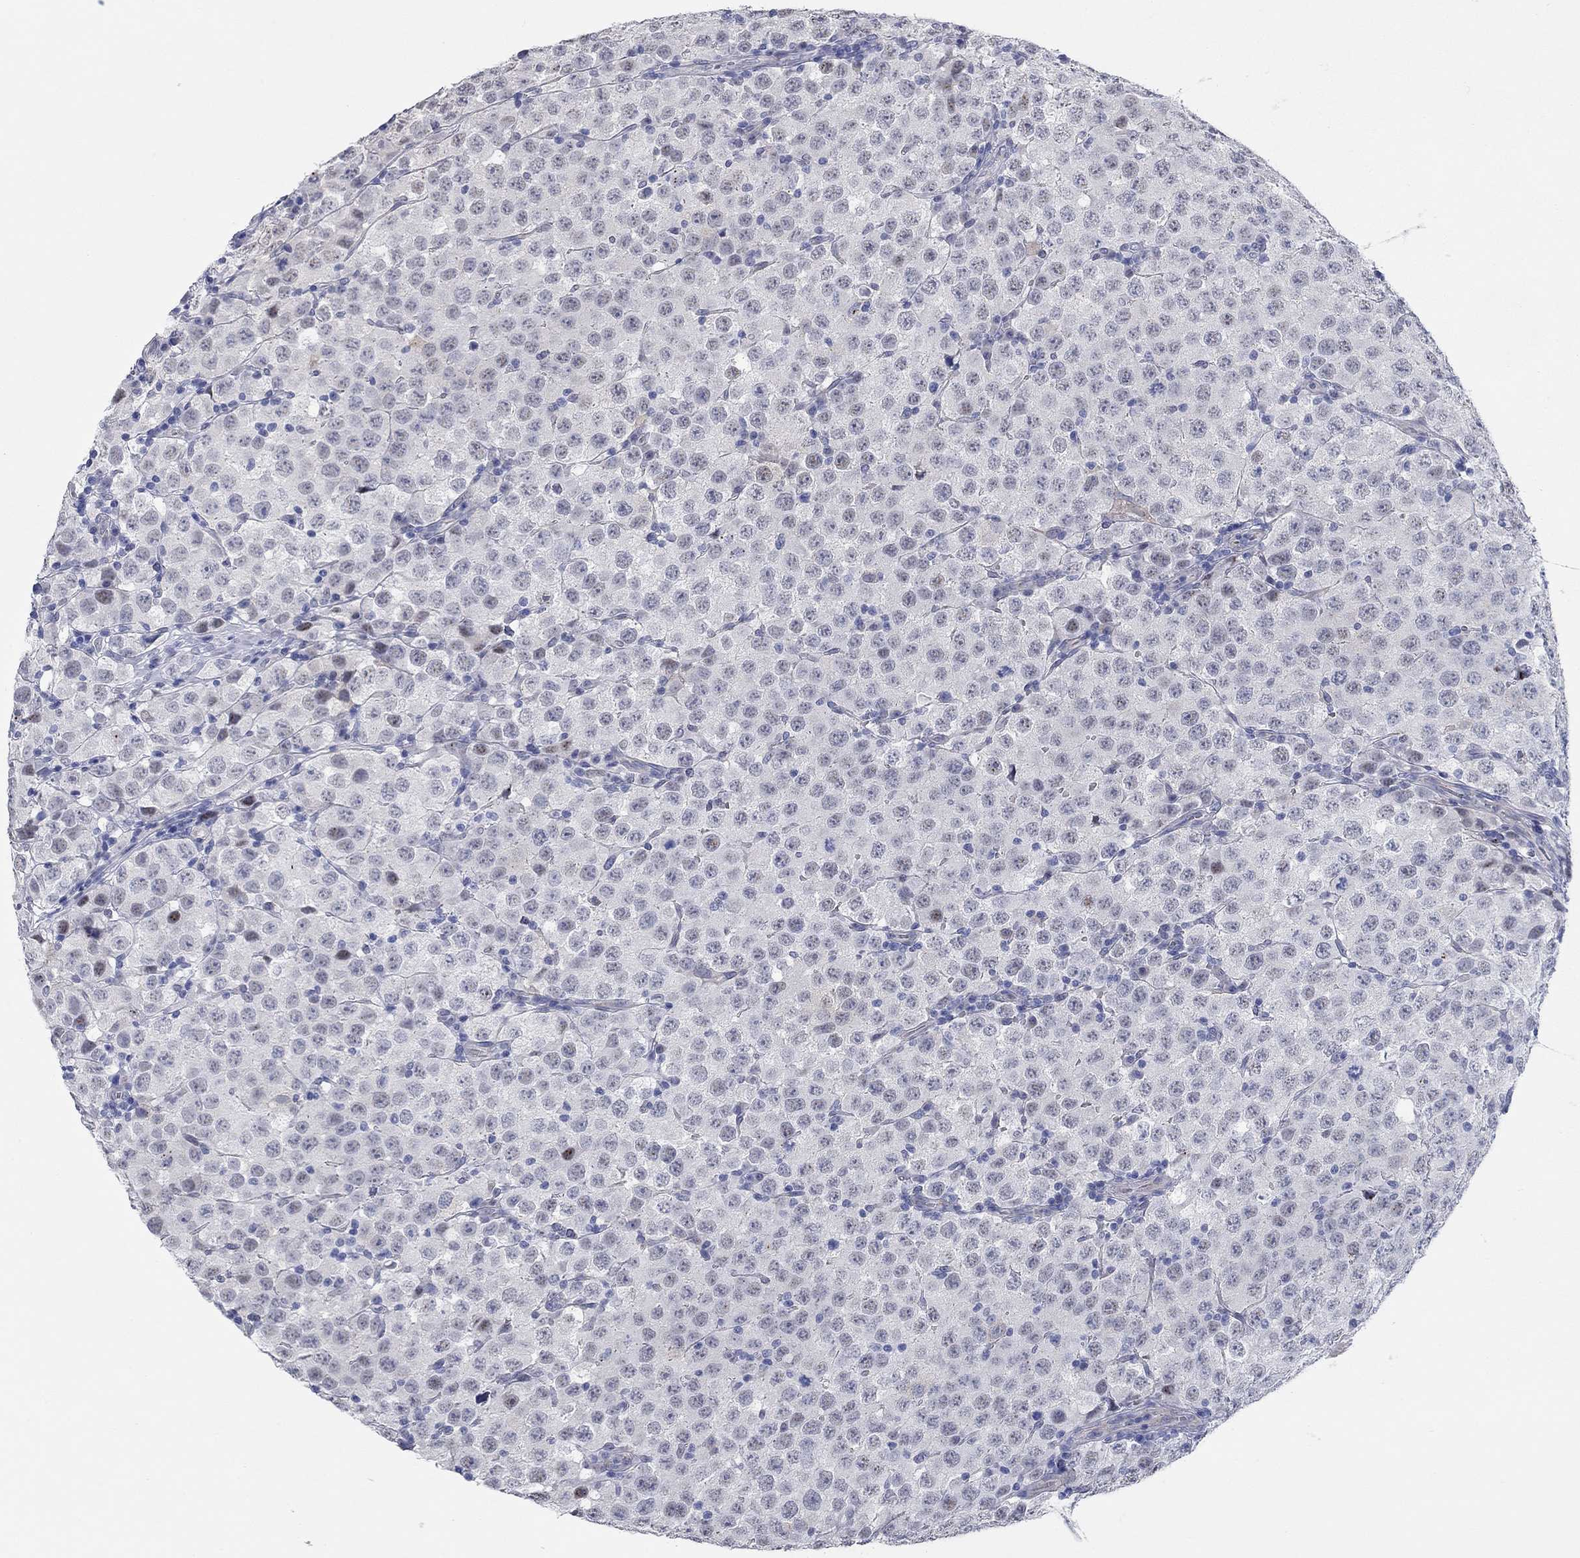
{"staining": {"intensity": "negative", "quantity": "none", "location": "none"}, "tissue": "testis cancer", "cell_type": "Tumor cells", "image_type": "cancer", "snomed": [{"axis": "morphology", "description": "Seminoma, NOS"}, {"axis": "topography", "description": "Testis"}], "caption": "High magnification brightfield microscopy of seminoma (testis) stained with DAB (brown) and counterstained with hematoxylin (blue): tumor cells show no significant positivity.", "gene": "WASF3", "patient": {"sex": "male", "age": 34}}